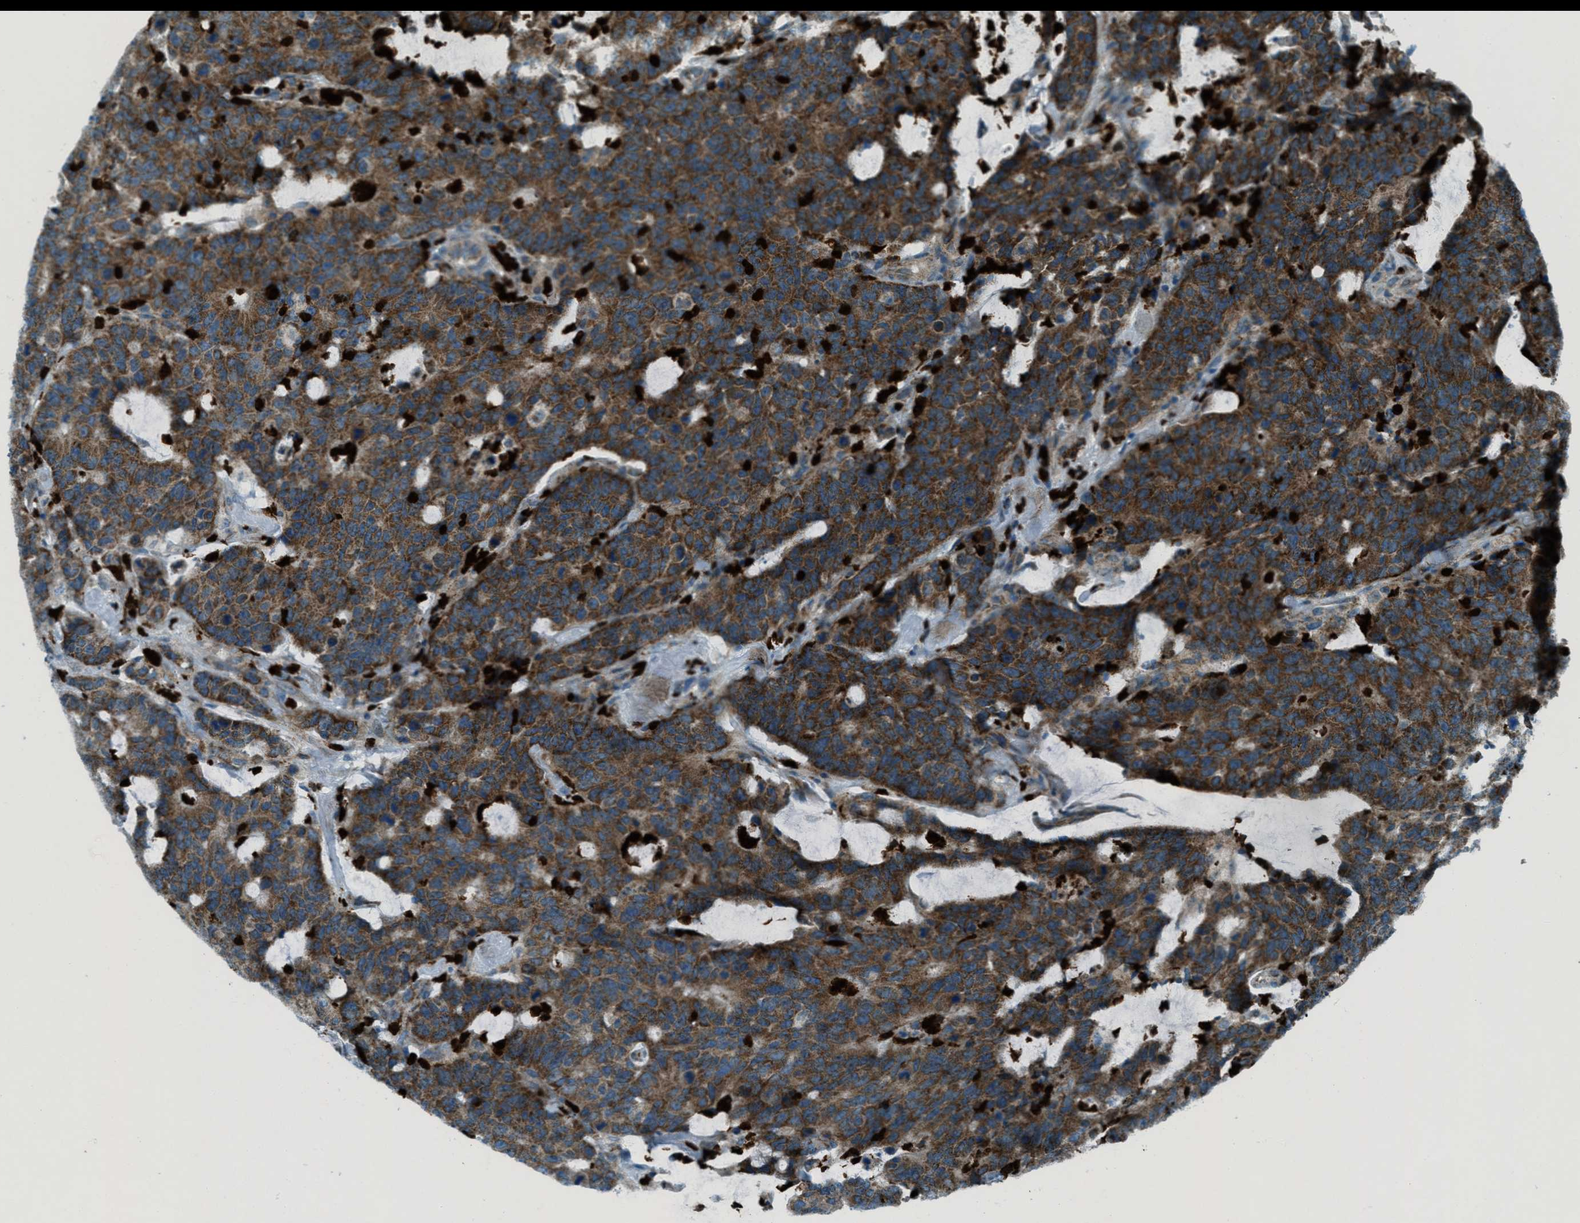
{"staining": {"intensity": "moderate", "quantity": ">75%", "location": "cytoplasmic/membranous"}, "tissue": "colorectal cancer", "cell_type": "Tumor cells", "image_type": "cancer", "snomed": [{"axis": "morphology", "description": "Adenocarcinoma, NOS"}, {"axis": "topography", "description": "Colon"}], "caption": "High-power microscopy captured an IHC photomicrograph of colorectal cancer, revealing moderate cytoplasmic/membranous expression in about >75% of tumor cells.", "gene": "FAR1", "patient": {"sex": "female", "age": 86}}